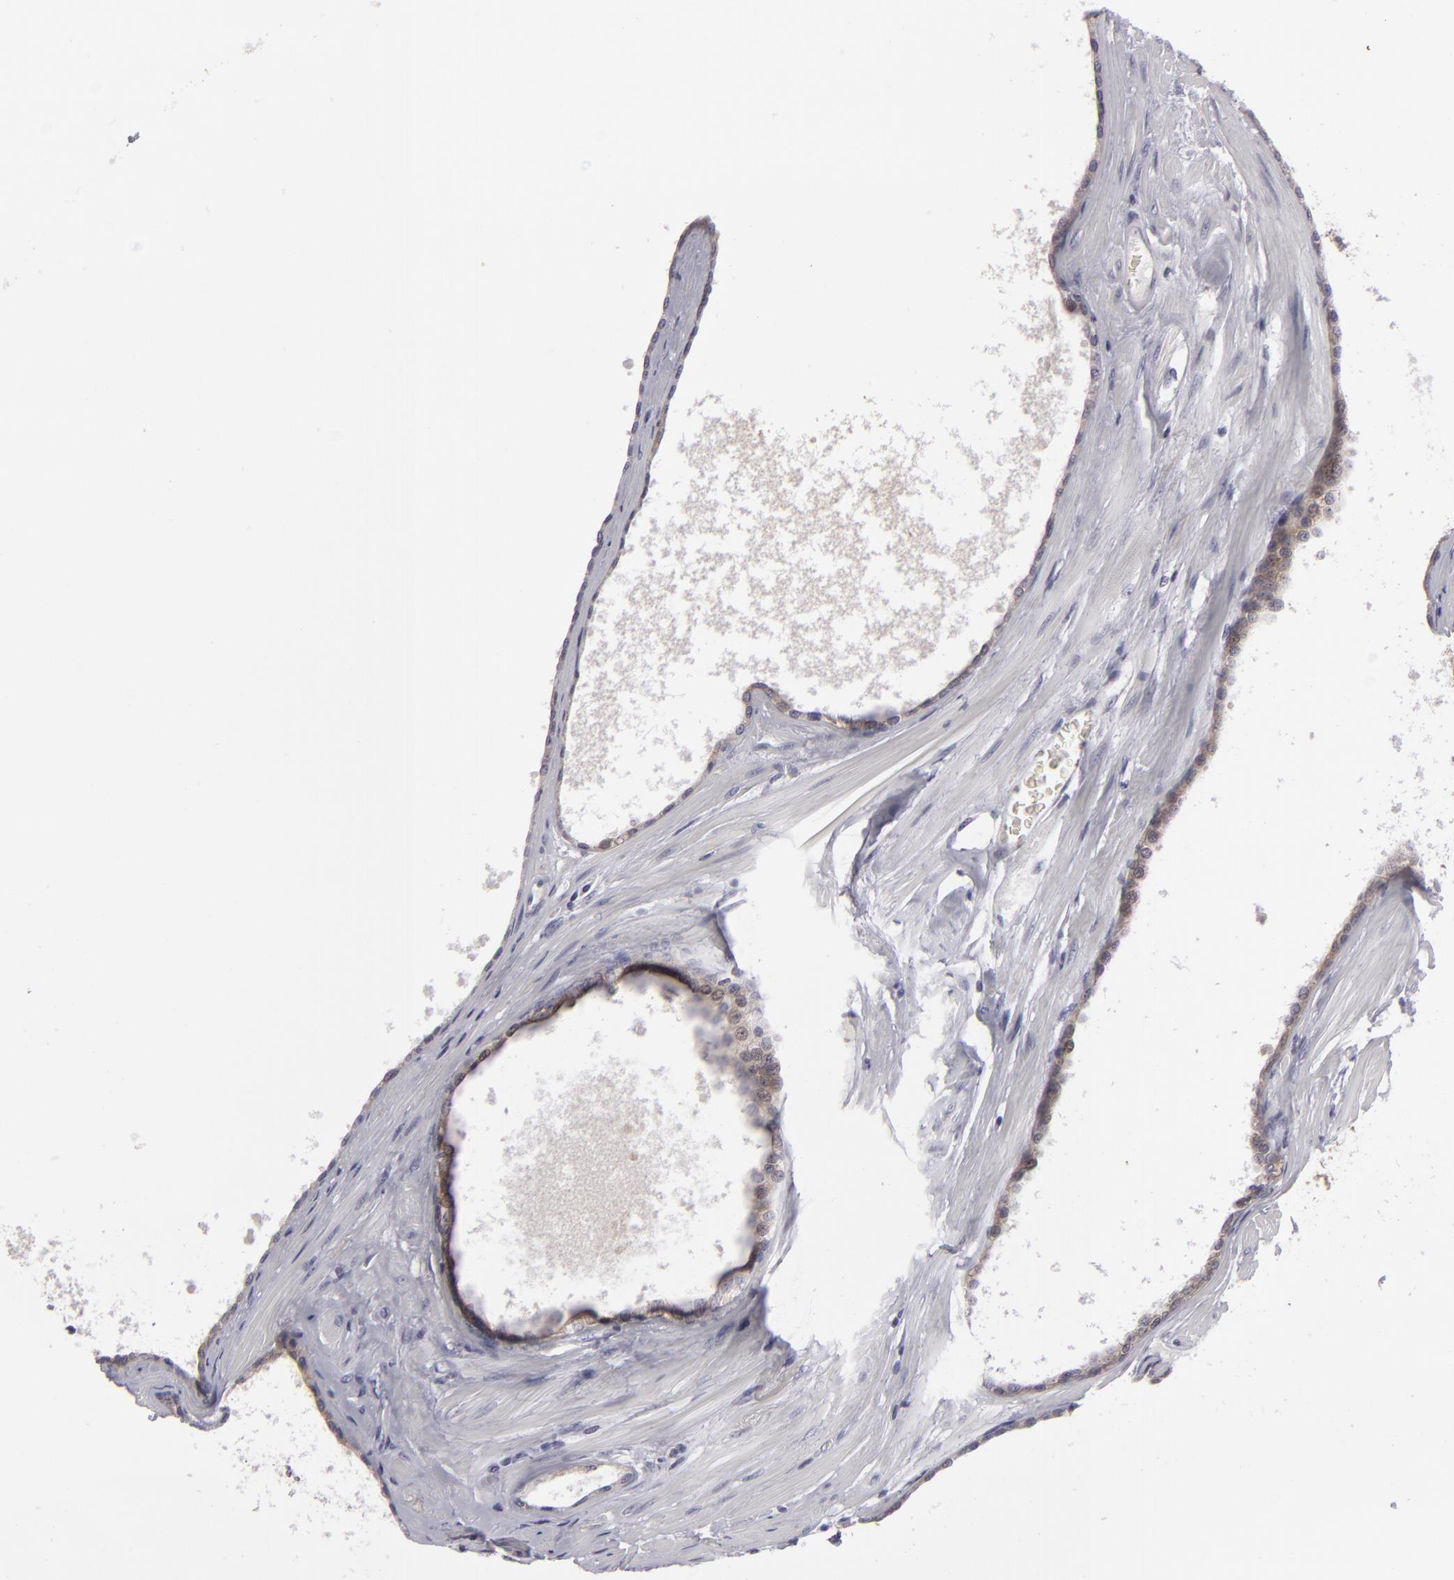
{"staining": {"intensity": "weak", "quantity": ">75%", "location": "cytoplasmic/membranous"}, "tissue": "prostate cancer", "cell_type": "Tumor cells", "image_type": "cancer", "snomed": [{"axis": "morphology", "description": "Adenocarcinoma, High grade"}, {"axis": "topography", "description": "Prostate"}], "caption": "A low amount of weak cytoplasmic/membranous positivity is identified in about >75% of tumor cells in prostate cancer (high-grade adenocarcinoma) tissue. (brown staining indicates protein expression, while blue staining denotes nuclei).", "gene": "JUP", "patient": {"sex": "male", "age": 71}}